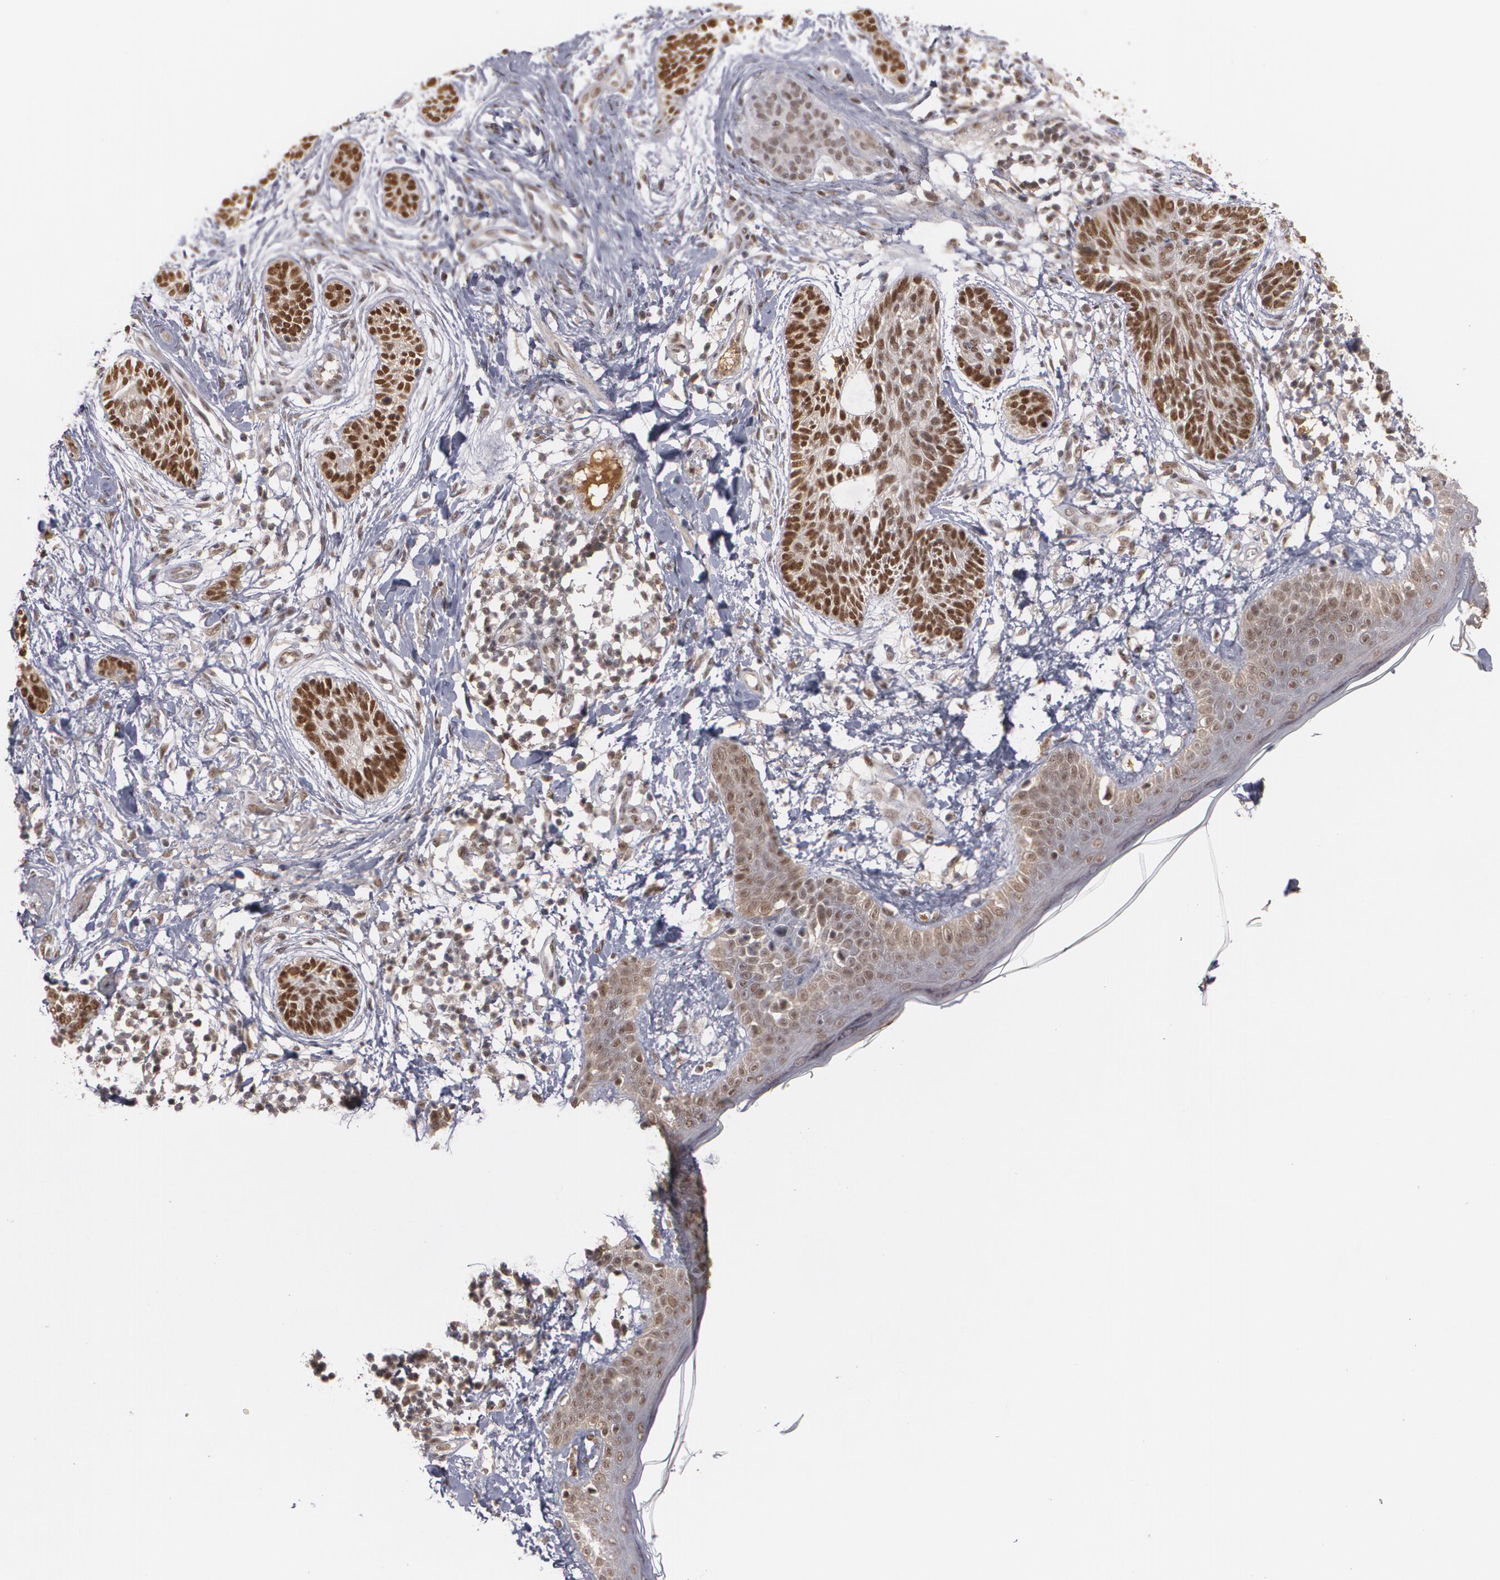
{"staining": {"intensity": "strong", "quantity": ">75%", "location": "nuclear"}, "tissue": "skin cancer", "cell_type": "Tumor cells", "image_type": "cancer", "snomed": [{"axis": "morphology", "description": "Normal tissue, NOS"}, {"axis": "morphology", "description": "Basal cell carcinoma"}, {"axis": "topography", "description": "Skin"}], "caption": "An immunohistochemistry image of neoplastic tissue is shown. Protein staining in brown labels strong nuclear positivity in skin basal cell carcinoma within tumor cells.", "gene": "ZNF234", "patient": {"sex": "male", "age": 63}}